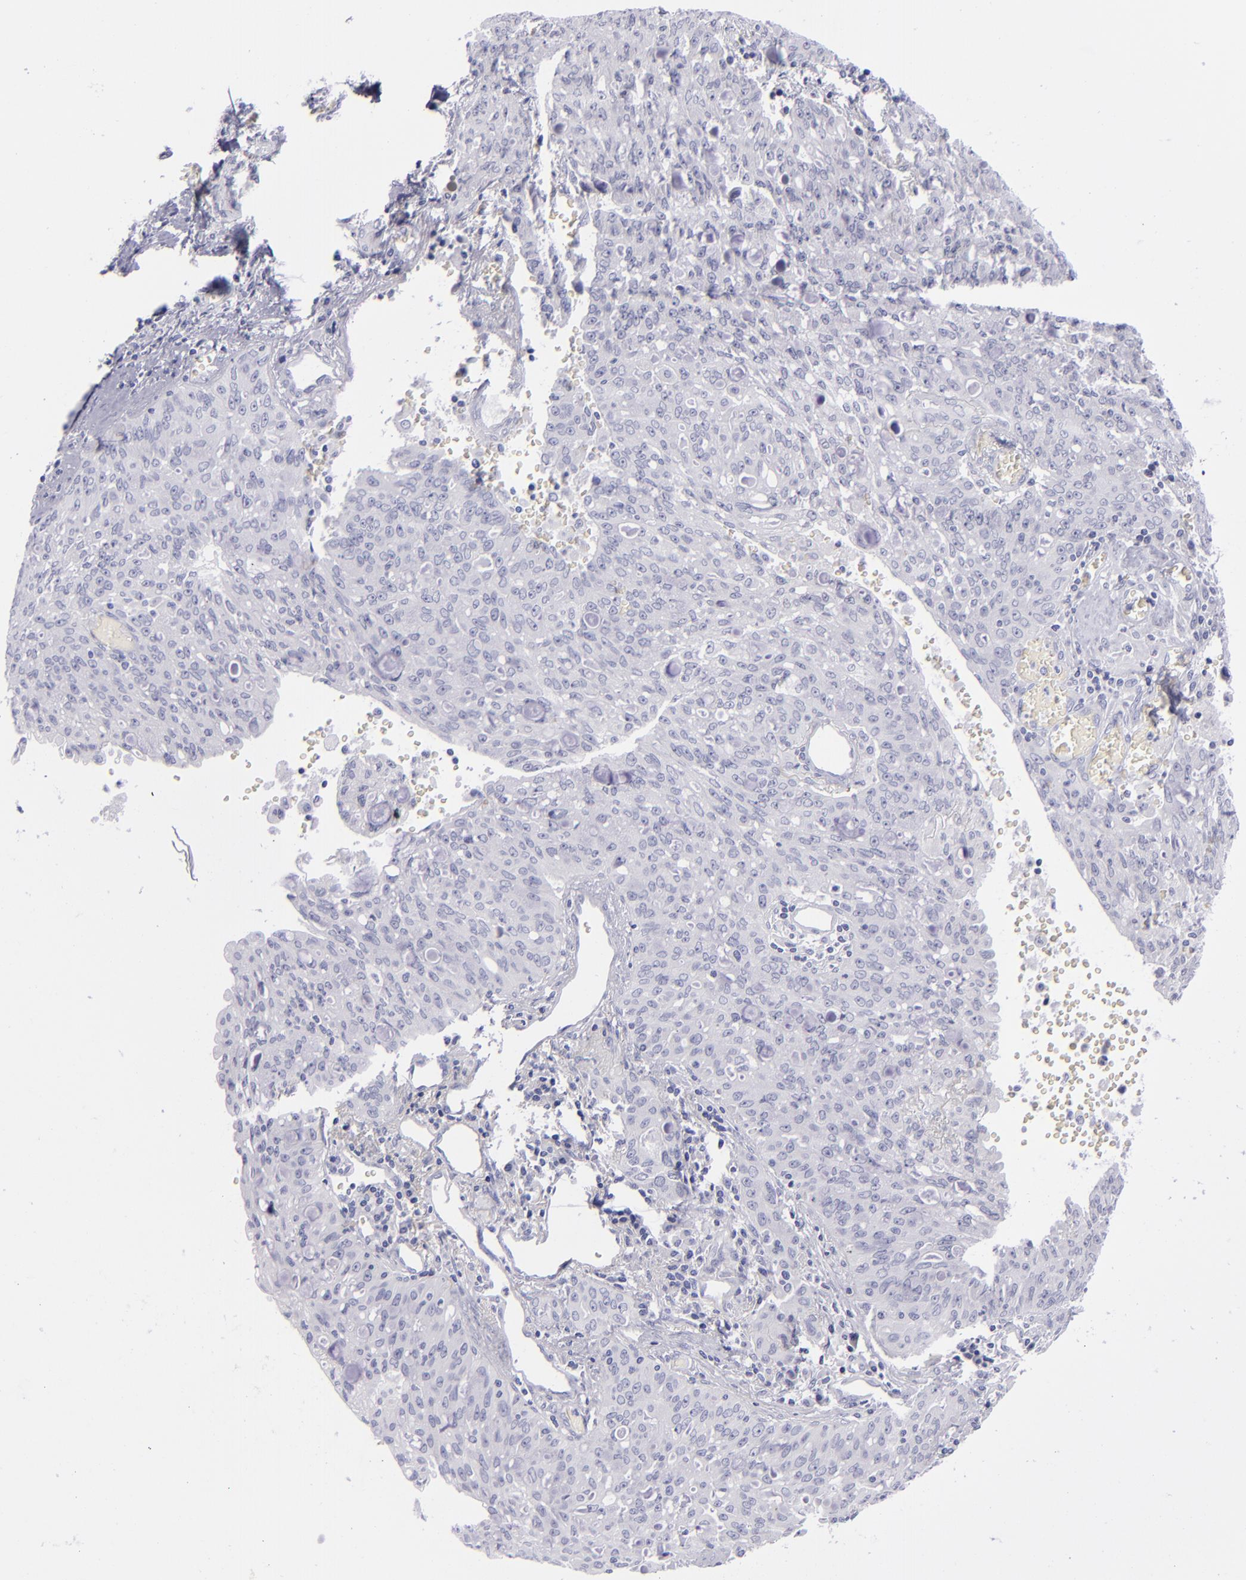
{"staining": {"intensity": "negative", "quantity": "none", "location": "none"}, "tissue": "lung cancer", "cell_type": "Tumor cells", "image_type": "cancer", "snomed": [{"axis": "morphology", "description": "Adenocarcinoma, NOS"}, {"axis": "topography", "description": "Lung"}], "caption": "High magnification brightfield microscopy of adenocarcinoma (lung) stained with DAB (3,3'-diaminobenzidine) (brown) and counterstained with hematoxylin (blue): tumor cells show no significant positivity.", "gene": "CD22", "patient": {"sex": "female", "age": 44}}